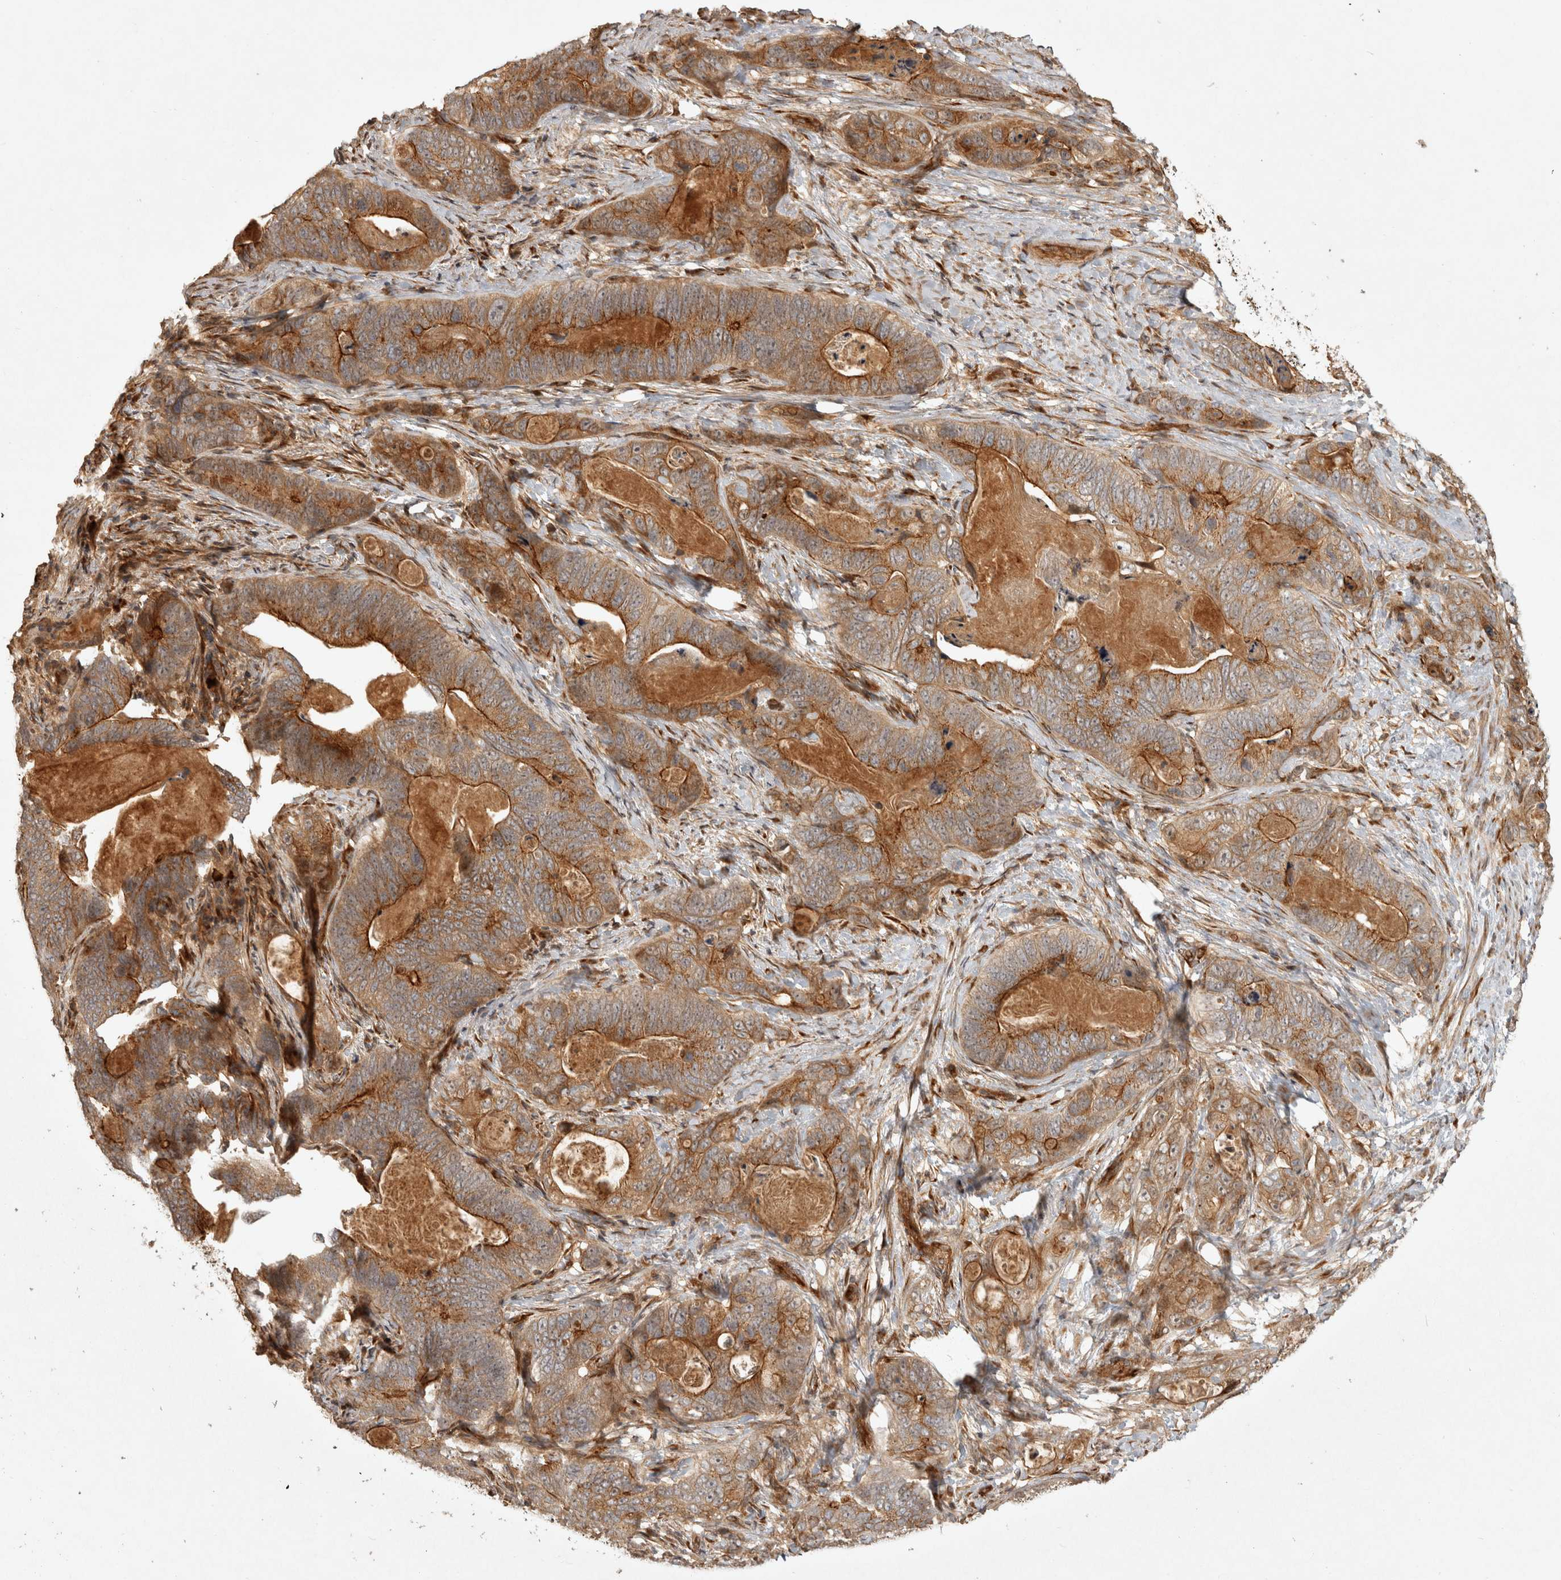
{"staining": {"intensity": "strong", "quantity": "25%-75%", "location": "cytoplasmic/membranous"}, "tissue": "stomach cancer", "cell_type": "Tumor cells", "image_type": "cancer", "snomed": [{"axis": "morphology", "description": "Normal tissue, NOS"}, {"axis": "morphology", "description": "Adenocarcinoma, NOS"}, {"axis": "topography", "description": "Stomach"}], "caption": "This histopathology image exhibits immunohistochemistry staining of stomach adenocarcinoma, with high strong cytoplasmic/membranous staining in about 25%-75% of tumor cells.", "gene": "CAMSAP2", "patient": {"sex": "female", "age": 89}}